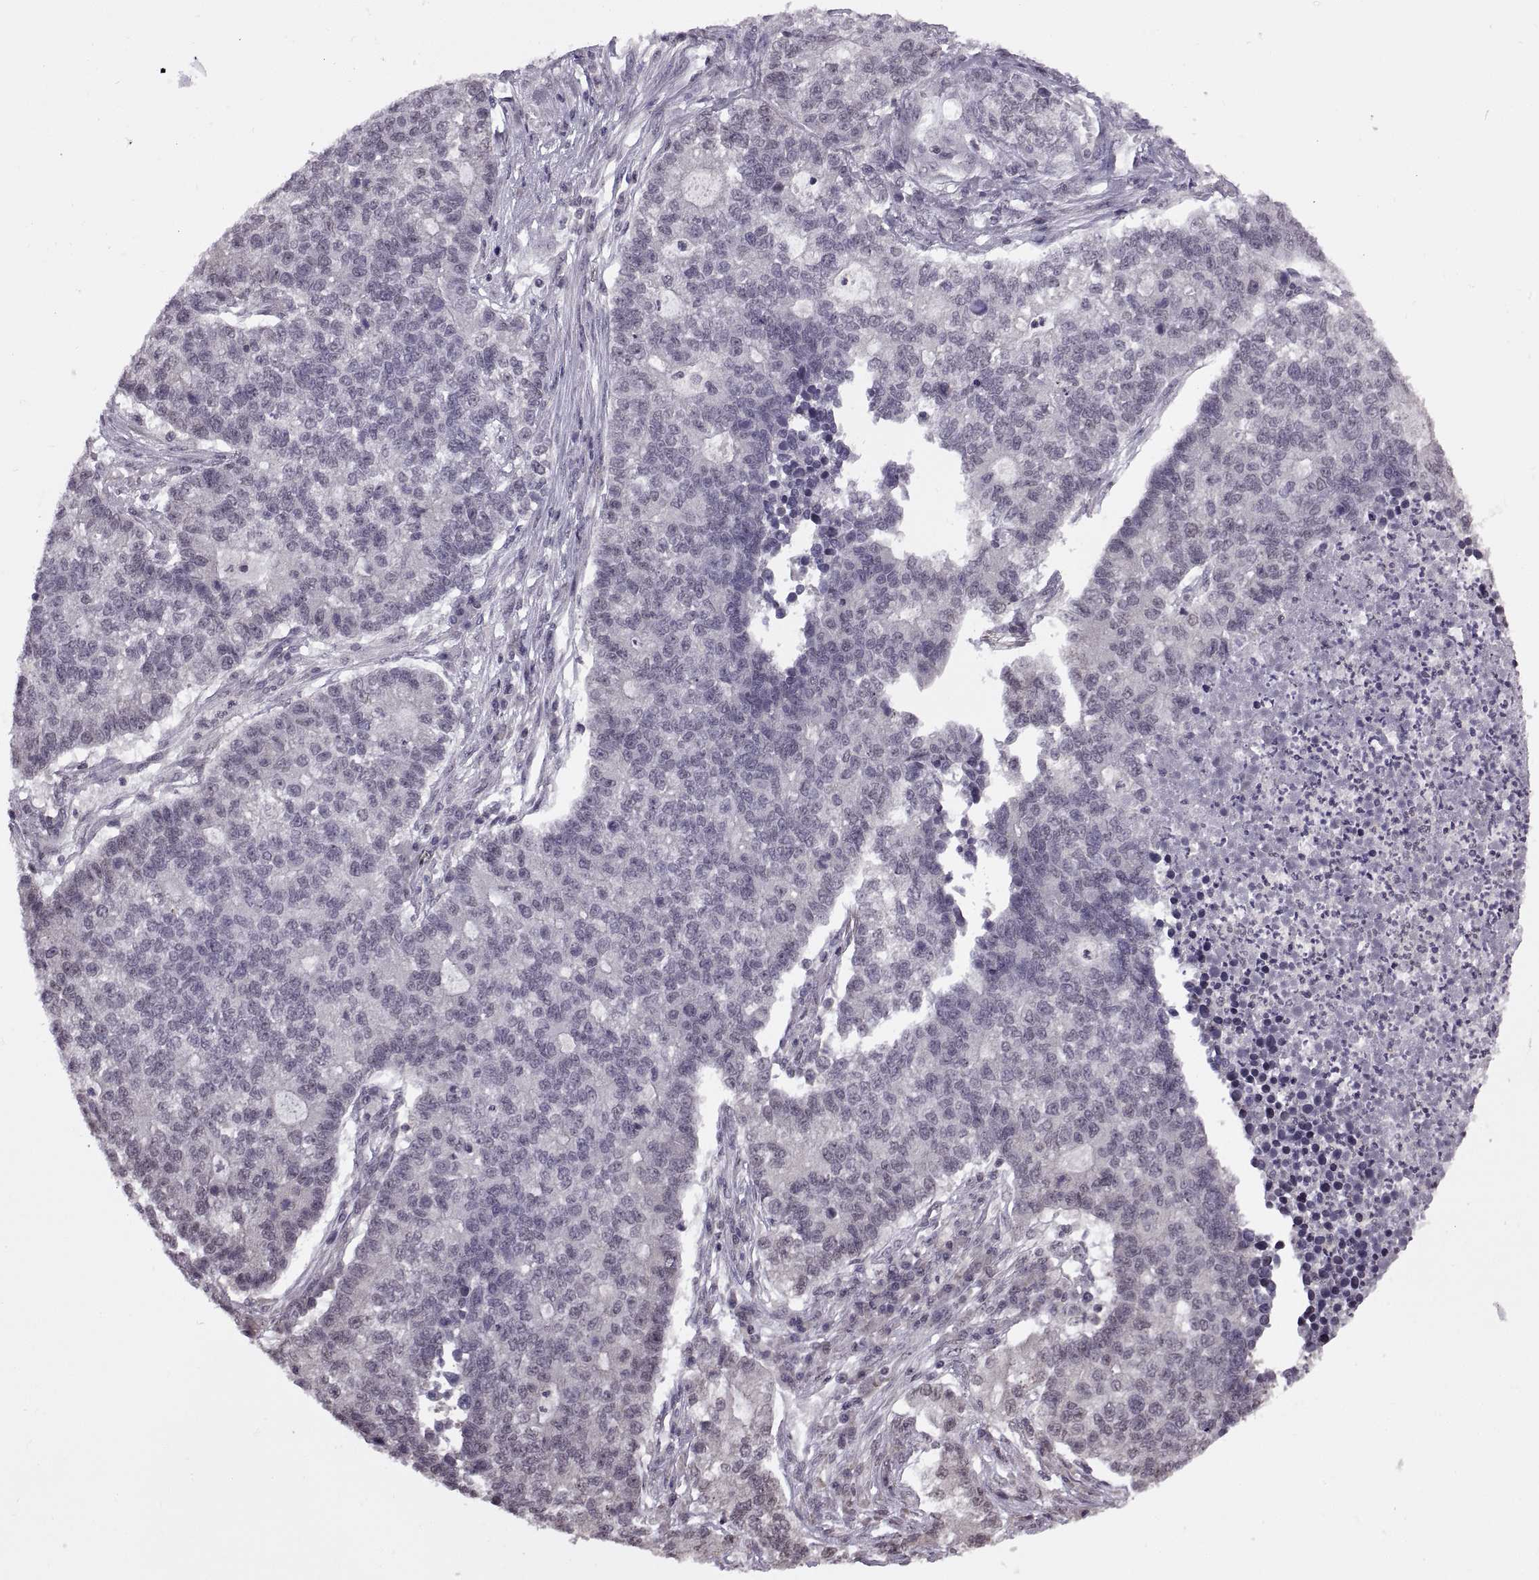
{"staining": {"intensity": "negative", "quantity": "none", "location": "none"}, "tissue": "lung cancer", "cell_type": "Tumor cells", "image_type": "cancer", "snomed": [{"axis": "morphology", "description": "Adenocarcinoma, NOS"}, {"axis": "topography", "description": "Lung"}], "caption": "A high-resolution micrograph shows IHC staining of lung cancer (adenocarcinoma), which displays no significant staining in tumor cells. (DAB (3,3'-diaminobenzidine) immunohistochemistry (IHC) with hematoxylin counter stain).", "gene": "INTS3", "patient": {"sex": "male", "age": 57}}